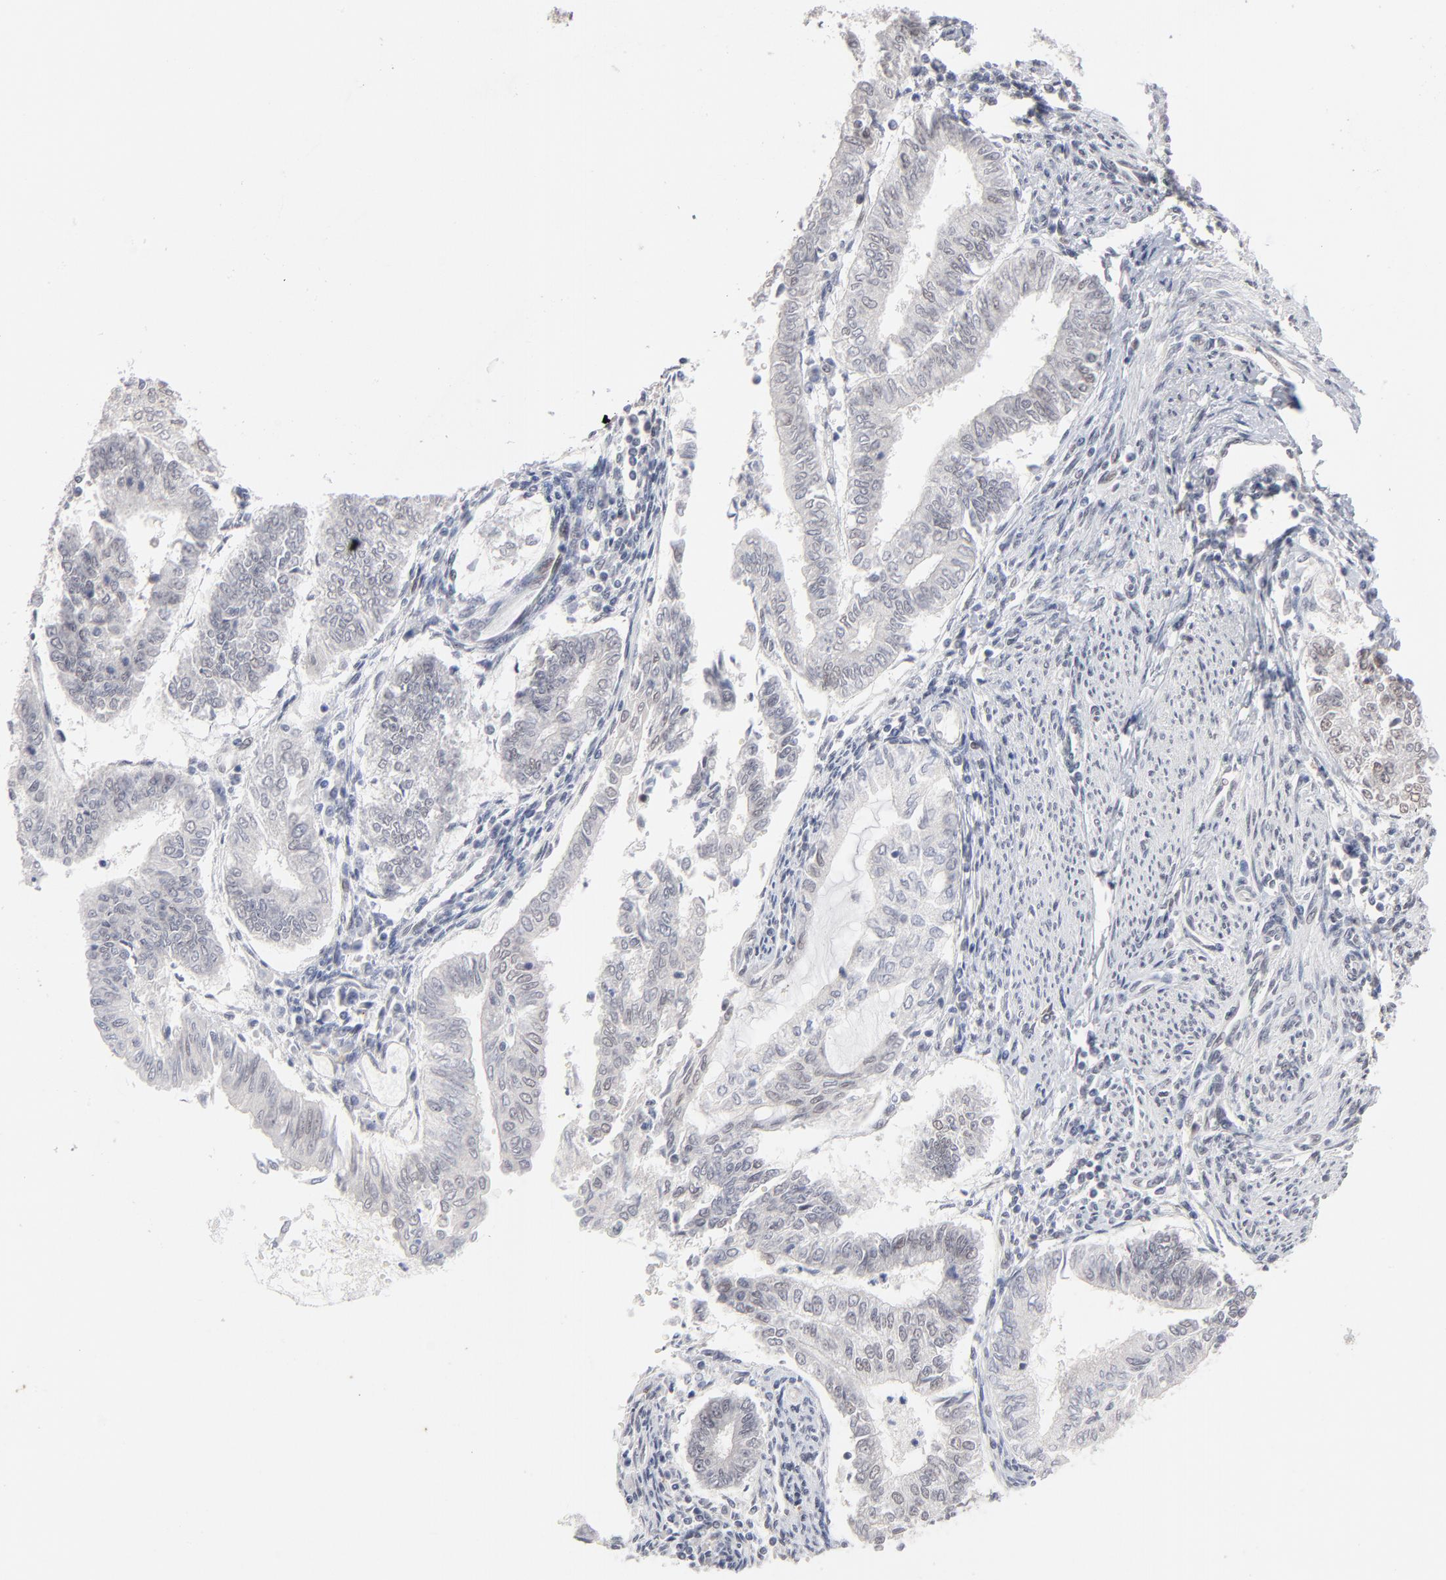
{"staining": {"intensity": "negative", "quantity": "none", "location": "none"}, "tissue": "endometrial cancer", "cell_type": "Tumor cells", "image_type": "cancer", "snomed": [{"axis": "morphology", "description": "Adenocarcinoma, NOS"}, {"axis": "topography", "description": "Endometrium"}], "caption": "This is an IHC image of adenocarcinoma (endometrial). There is no staining in tumor cells.", "gene": "MBIP", "patient": {"sex": "female", "age": 66}}